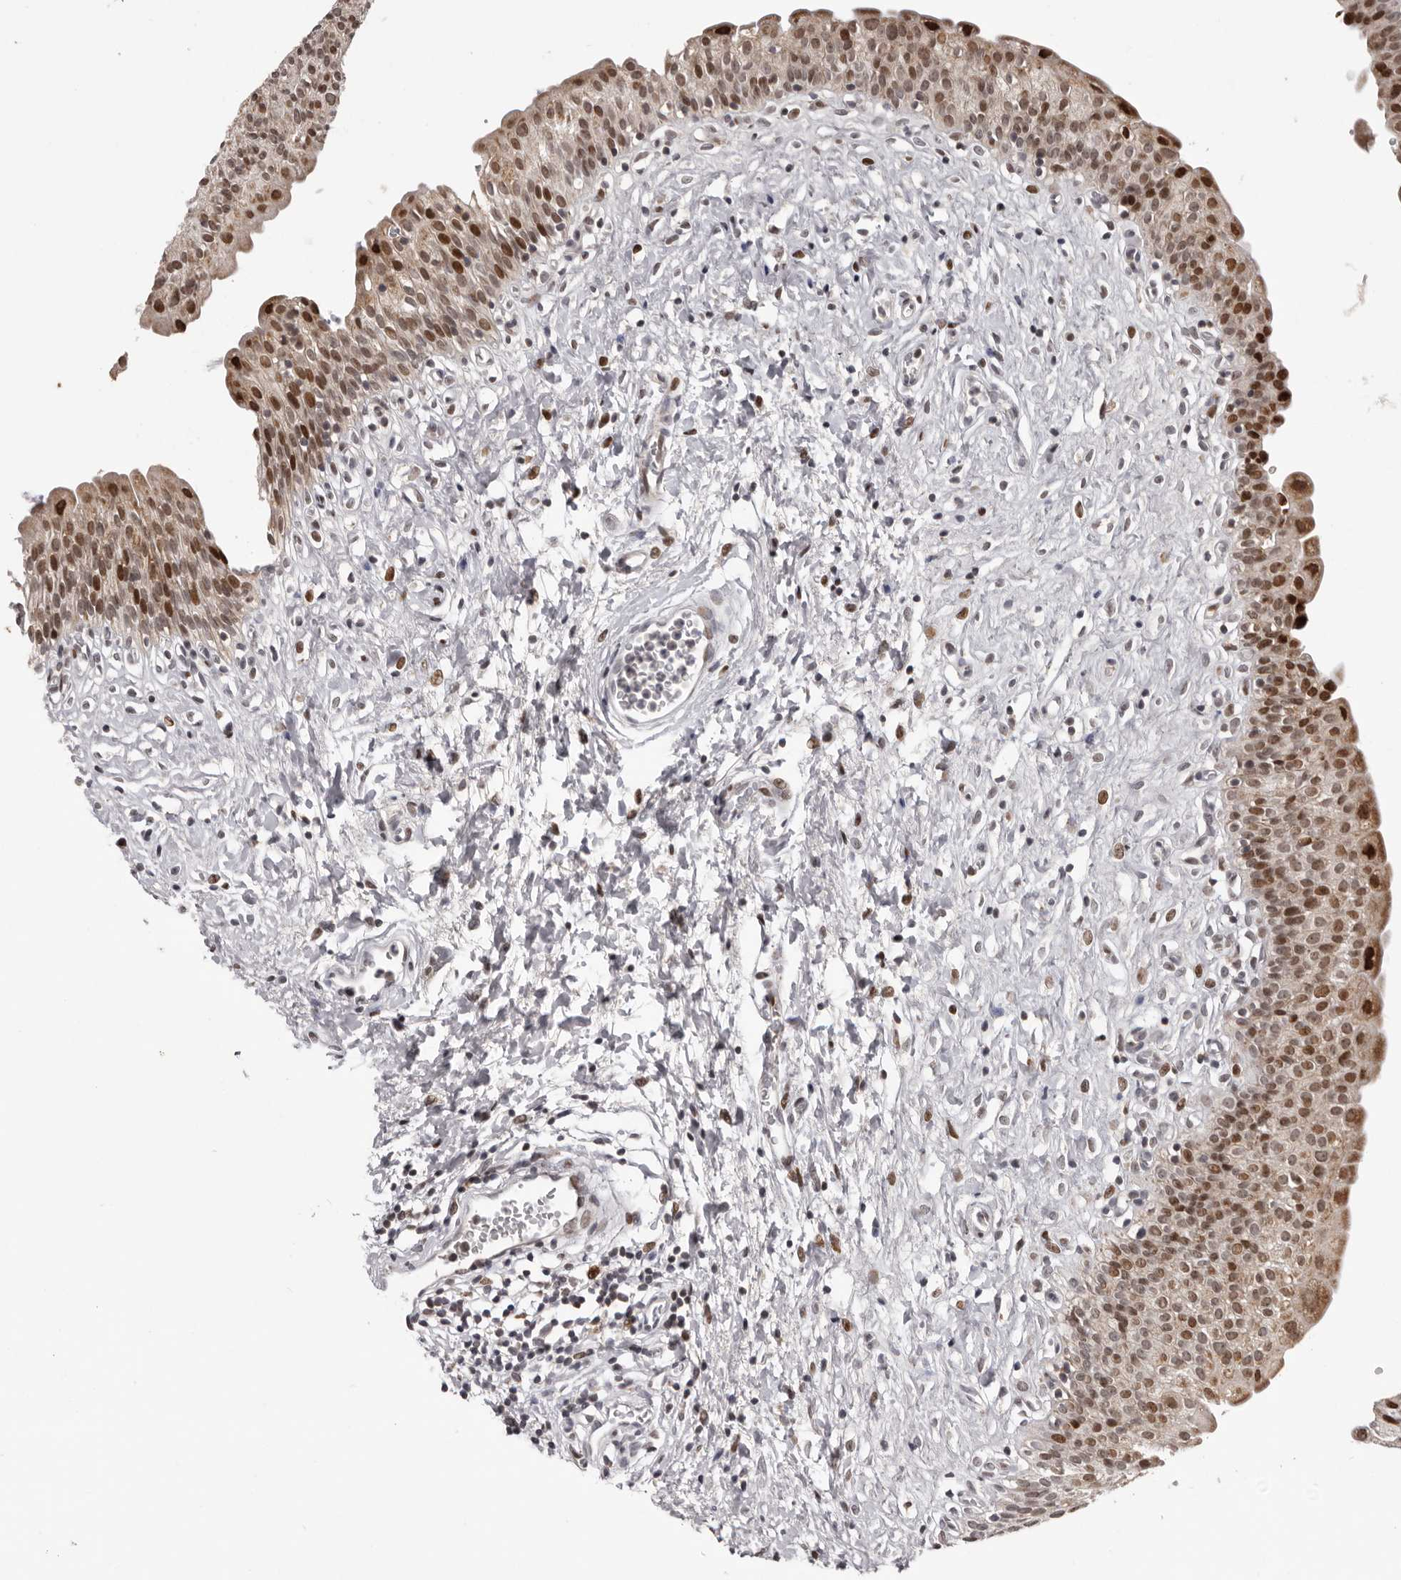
{"staining": {"intensity": "moderate", "quantity": ">75%", "location": "nuclear"}, "tissue": "urinary bladder", "cell_type": "Urothelial cells", "image_type": "normal", "snomed": [{"axis": "morphology", "description": "Normal tissue, NOS"}, {"axis": "topography", "description": "Urinary bladder"}], "caption": "Immunohistochemical staining of benign urinary bladder reveals >75% levels of moderate nuclear protein positivity in approximately >75% of urothelial cells.", "gene": "C17orf99", "patient": {"sex": "male", "age": 51}}